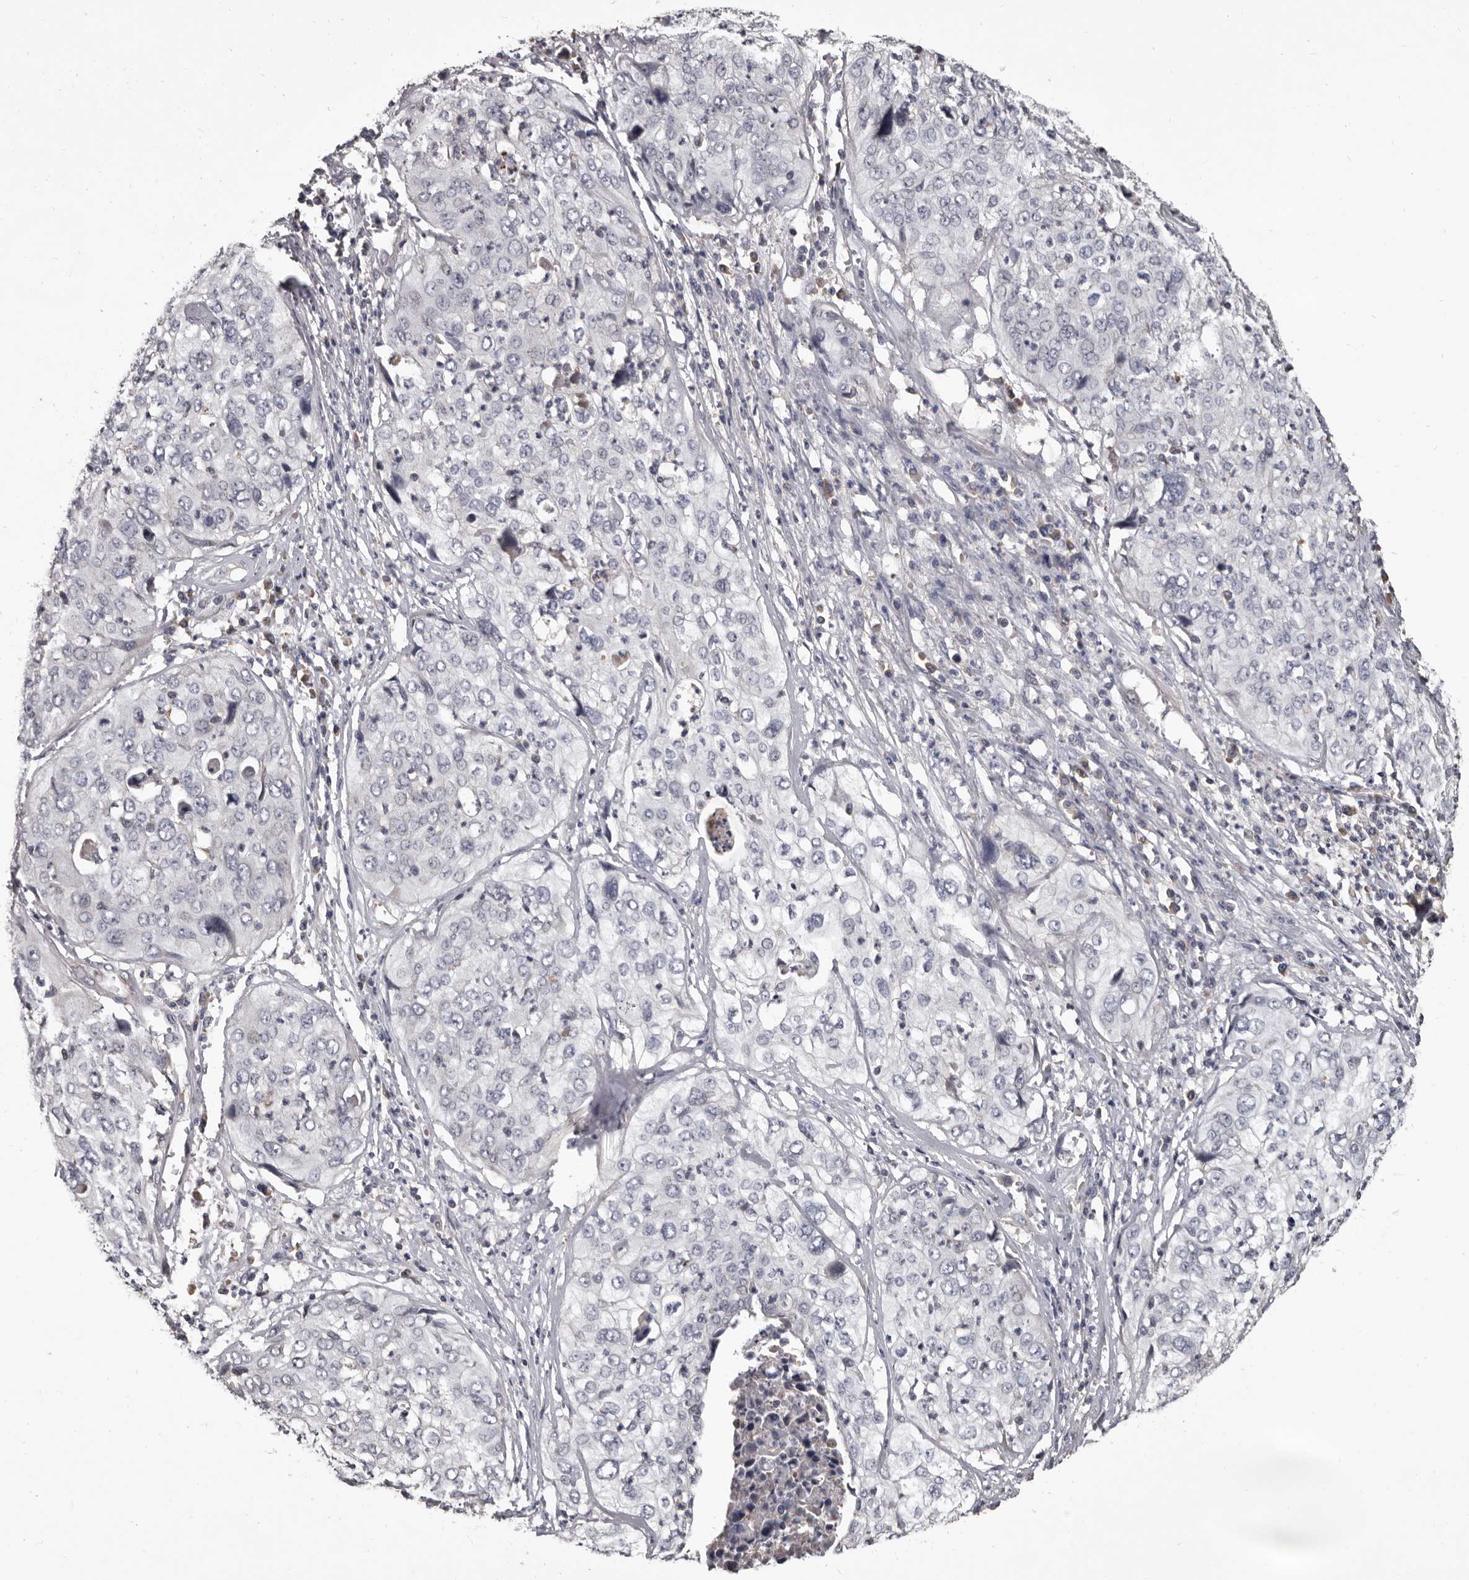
{"staining": {"intensity": "negative", "quantity": "none", "location": "none"}, "tissue": "cervical cancer", "cell_type": "Tumor cells", "image_type": "cancer", "snomed": [{"axis": "morphology", "description": "Squamous cell carcinoma, NOS"}, {"axis": "topography", "description": "Cervix"}], "caption": "This micrograph is of cervical cancer stained with immunohistochemistry to label a protein in brown with the nuclei are counter-stained blue. There is no positivity in tumor cells.", "gene": "ALDH5A1", "patient": {"sex": "female", "age": 31}}